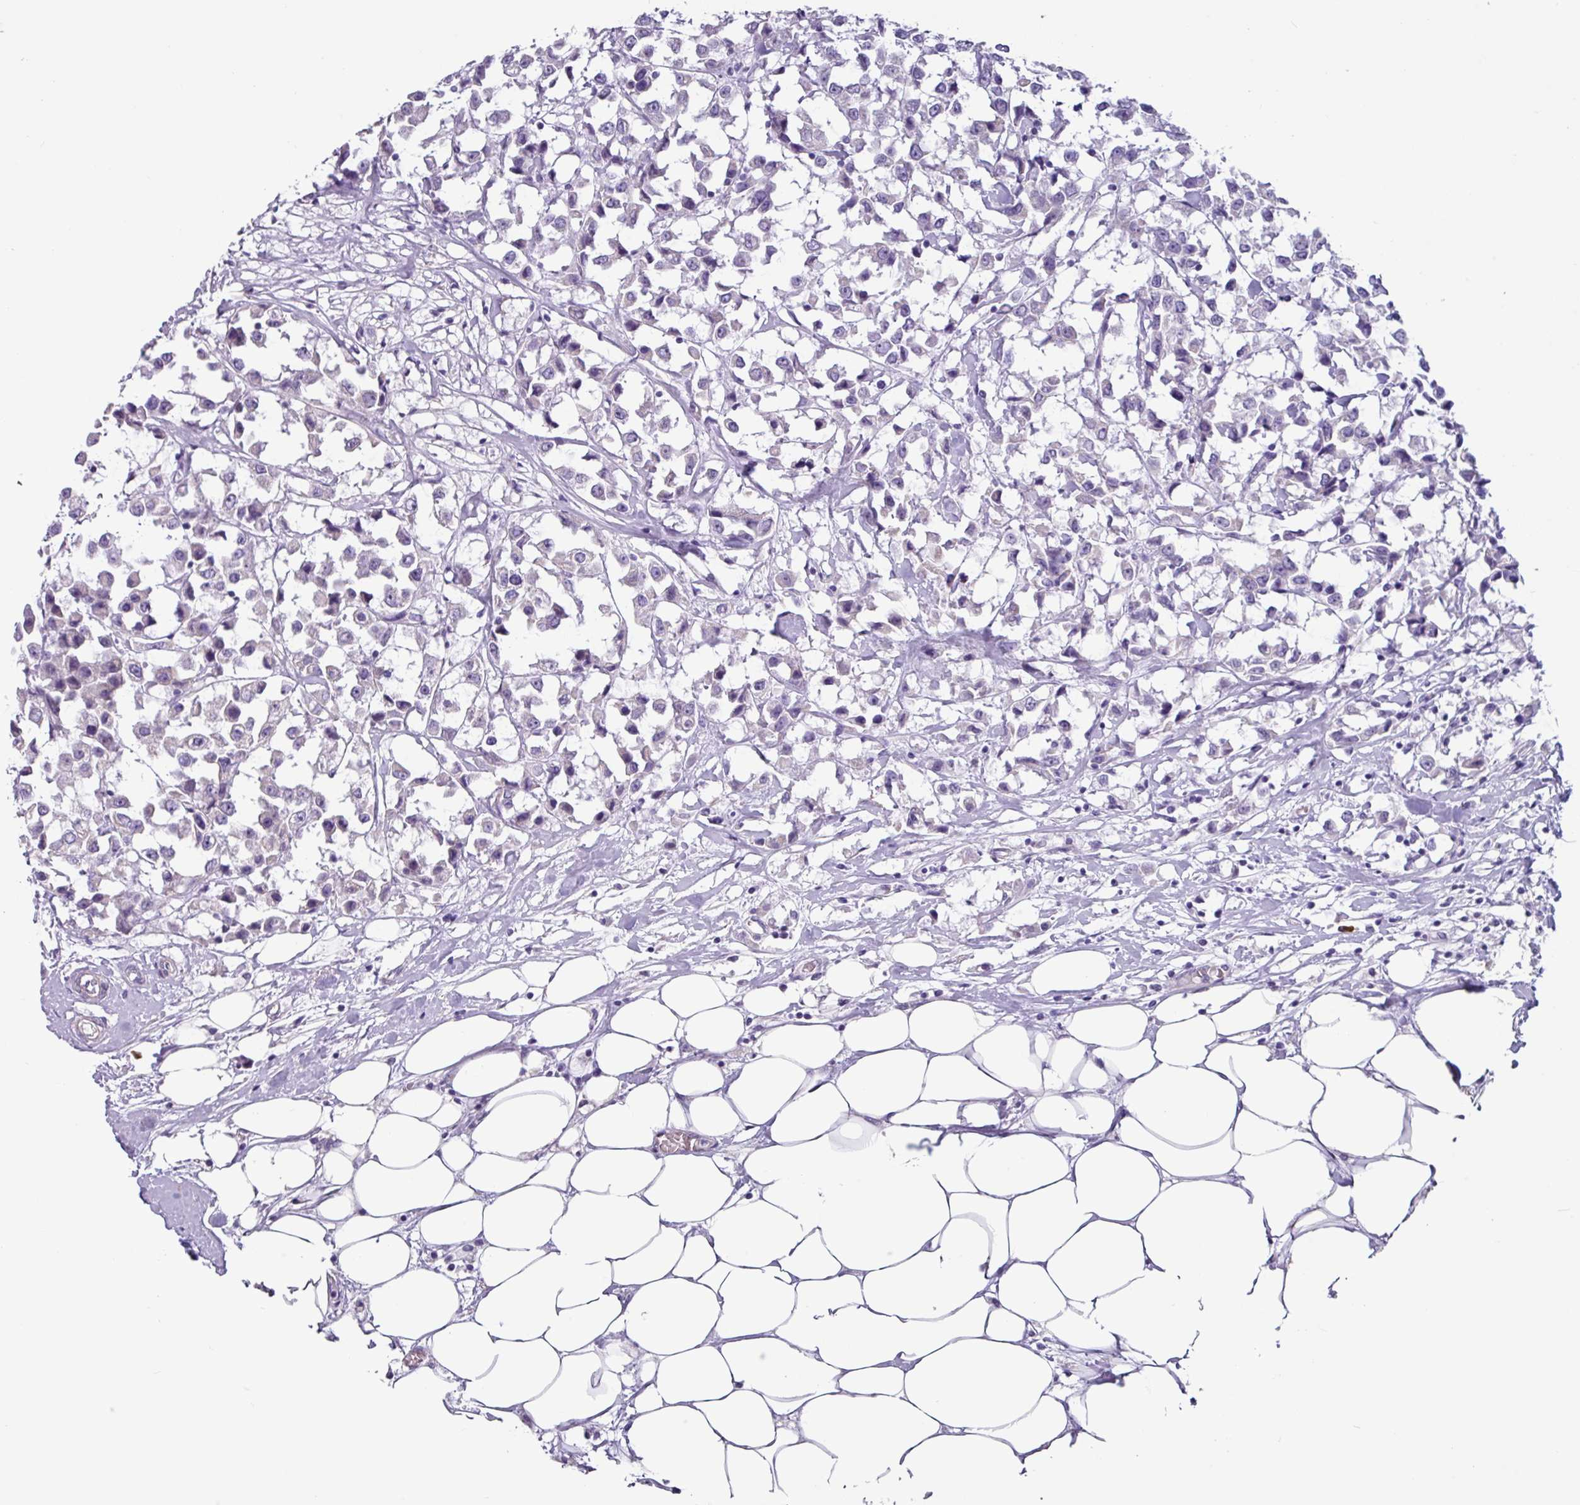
{"staining": {"intensity": "negative", "quantity": "none", "location": "none"}, "tissue": "breast cancer", "cell_type": "Tumor cells", "image_type": "cancer", "snomed": [{"axis": "morphology", "description": "Duct carcinoma"}, {"axis": "topography", "description": "Breast"}], "caption": "The histopathology image displays no significant positivity in tumor cells of breast cancer (intraductal carcinoma). (DAB IHC, high magnification).", "gene": "OTX1", "patient": {"sex": "female", "age": 61}}